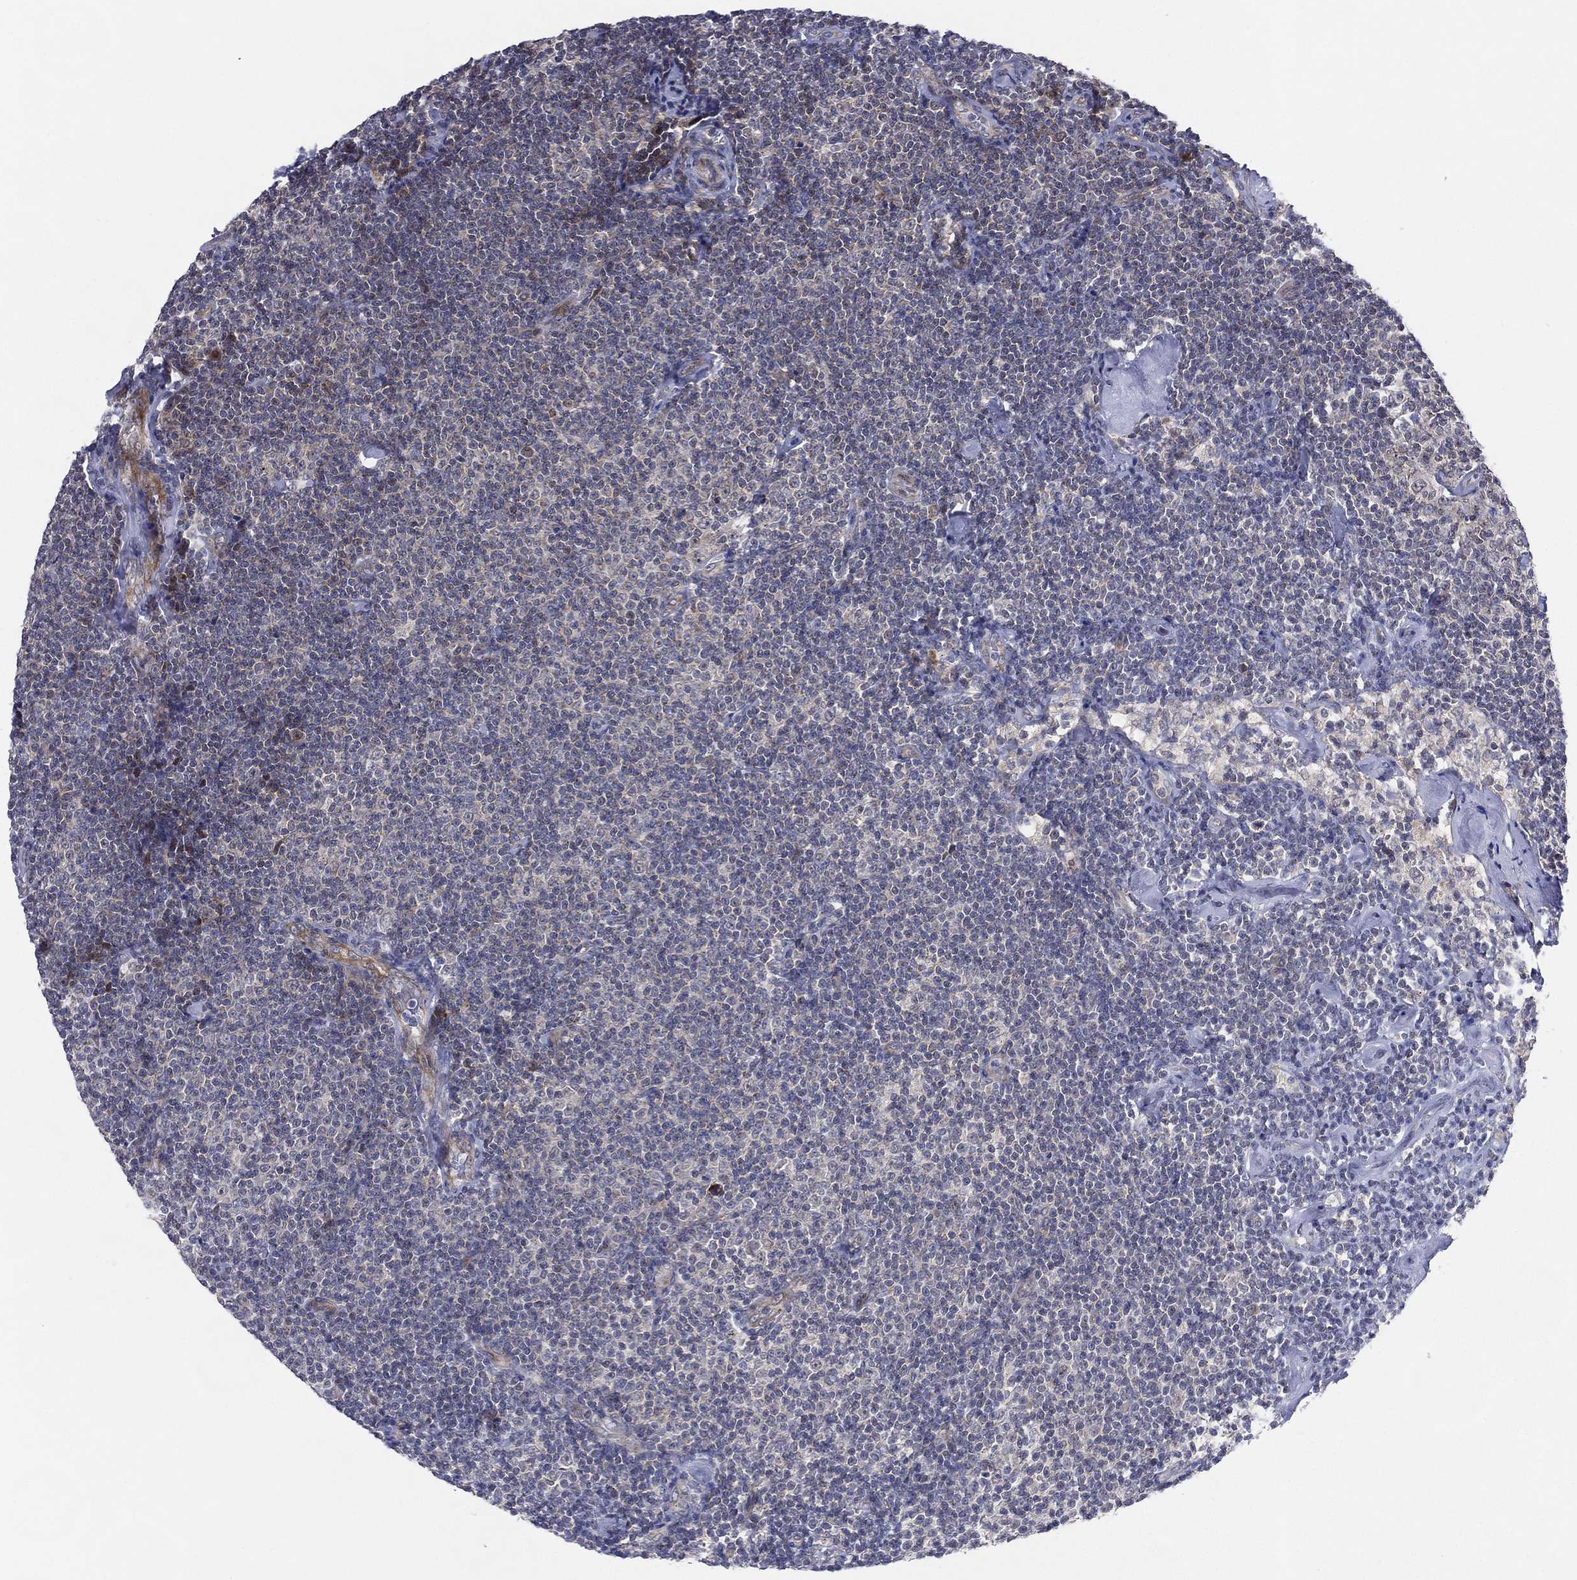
{"staining": {"intensity": "negative", "quantity": "none", "location": "none"}, "tissue": "lymphoma", "cell_type": "Tumor cells", "image_type": "cancer", "snomed": [{"axis": "morphology", "description": "Malignant lymphoma, non-Hodgkin's type, Low grade"}, {"axis": "topography", "description": "Lymph node"}], "caption": "A micrograph of human low-grade malignant lymphoma, non-Hodgkin's type is negative for staining in tumor cells.", "gene": "KAT14", "patient": {"sex": "male", "age": 81}}